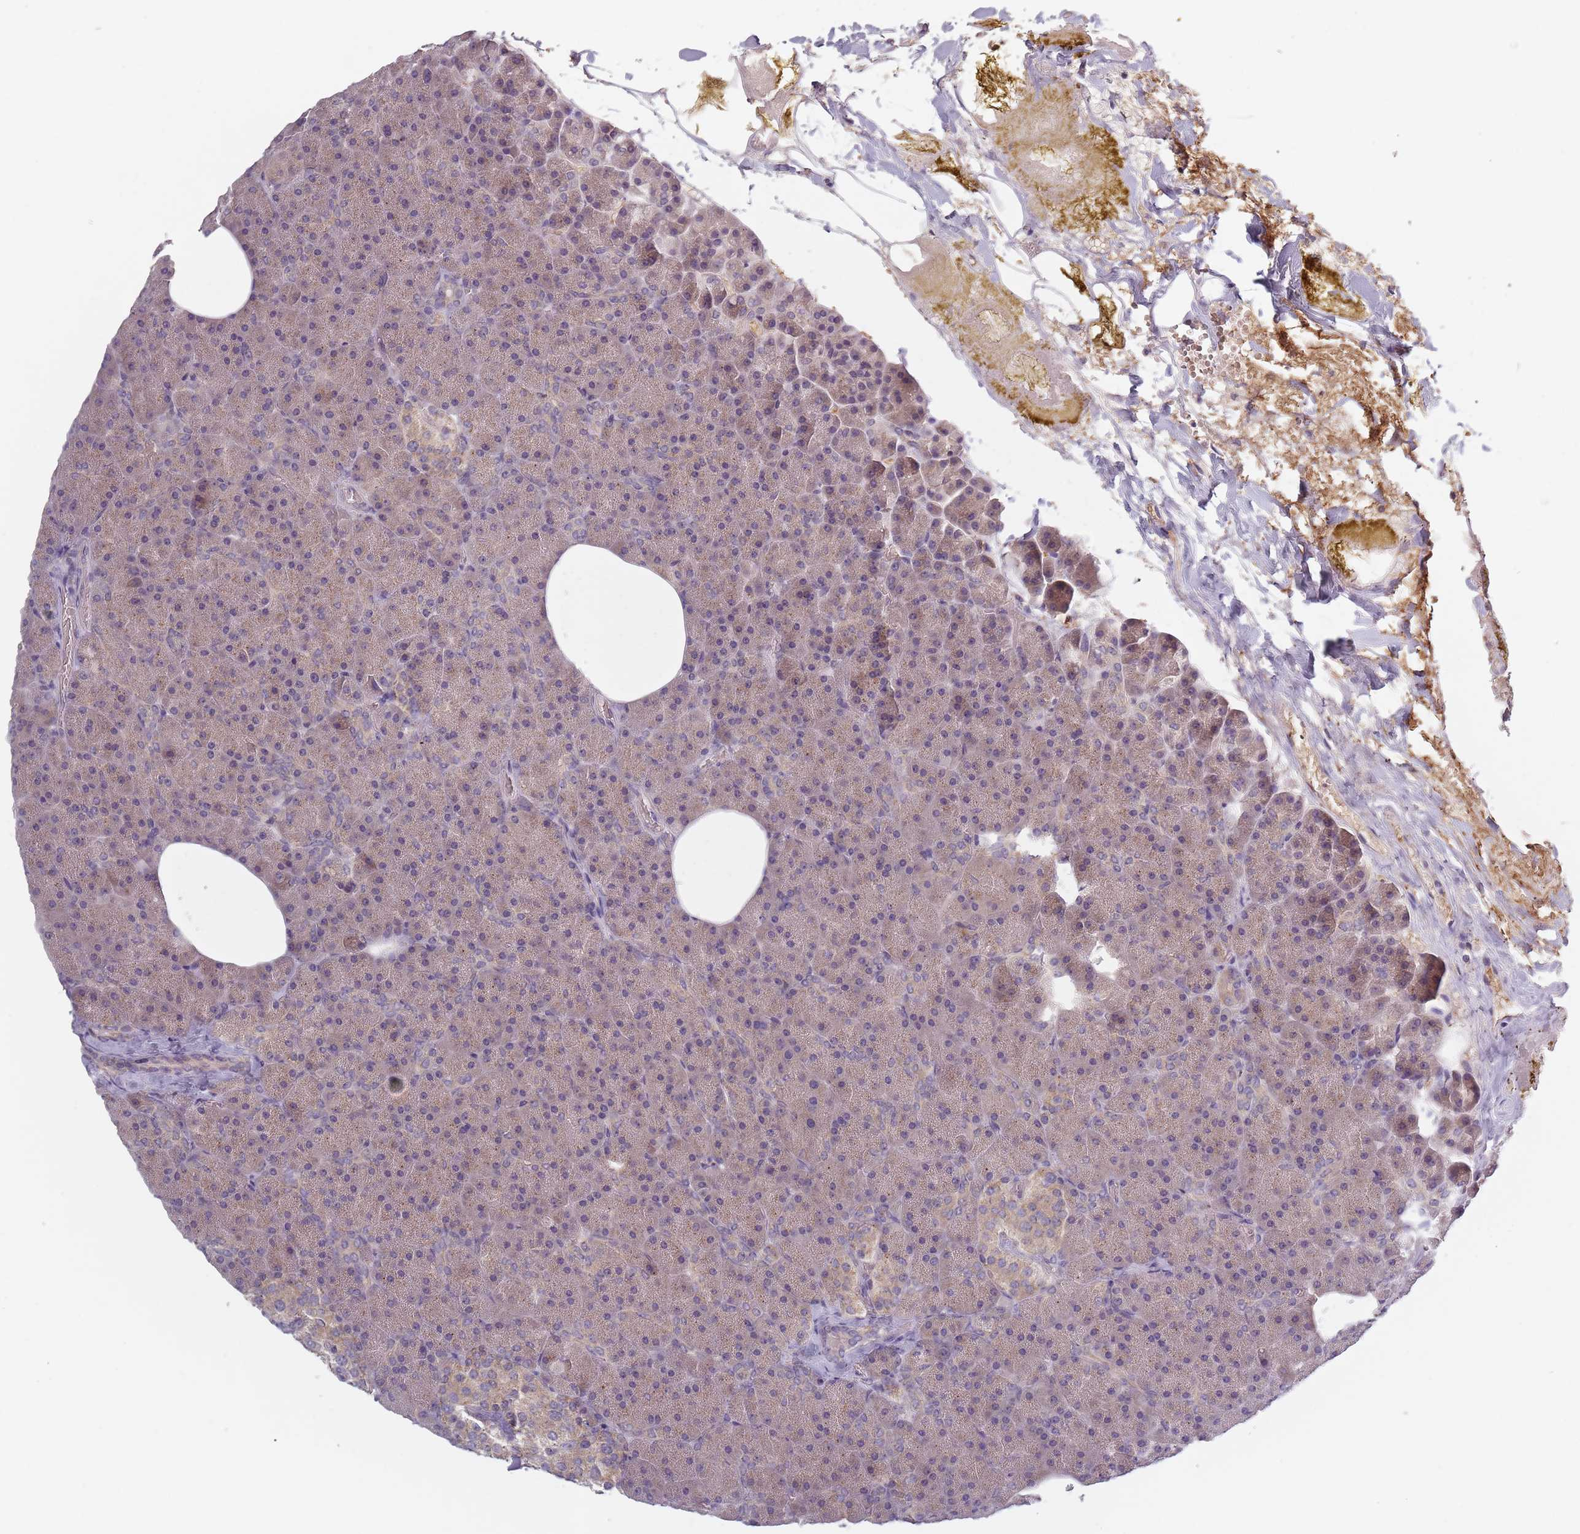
{"staining": {"intensity": "weak", "quantity": "25%-75%", "location": "cytoplasmic/membranous"}, "tissue": "pancreas", "cell_type": "Exocrine glandular cells", "image_type": "normal", "snomed": [{"axis": "morphology", "description": "Normal tissue, NOS"}, {"axis": "morphology", "description": "Carcinoid, malignant, NOS"}, {"axis": "topography", "description": "Pancreas"}], "caption": "This is a micrograph of immunohistochemistry staining of normal pancreas, which shows weak positivity in the cytoplasmic/membranous of exocrine glandular cells.", "gene": "ASB13", "patient": {"sex": "female", "age": 35}}